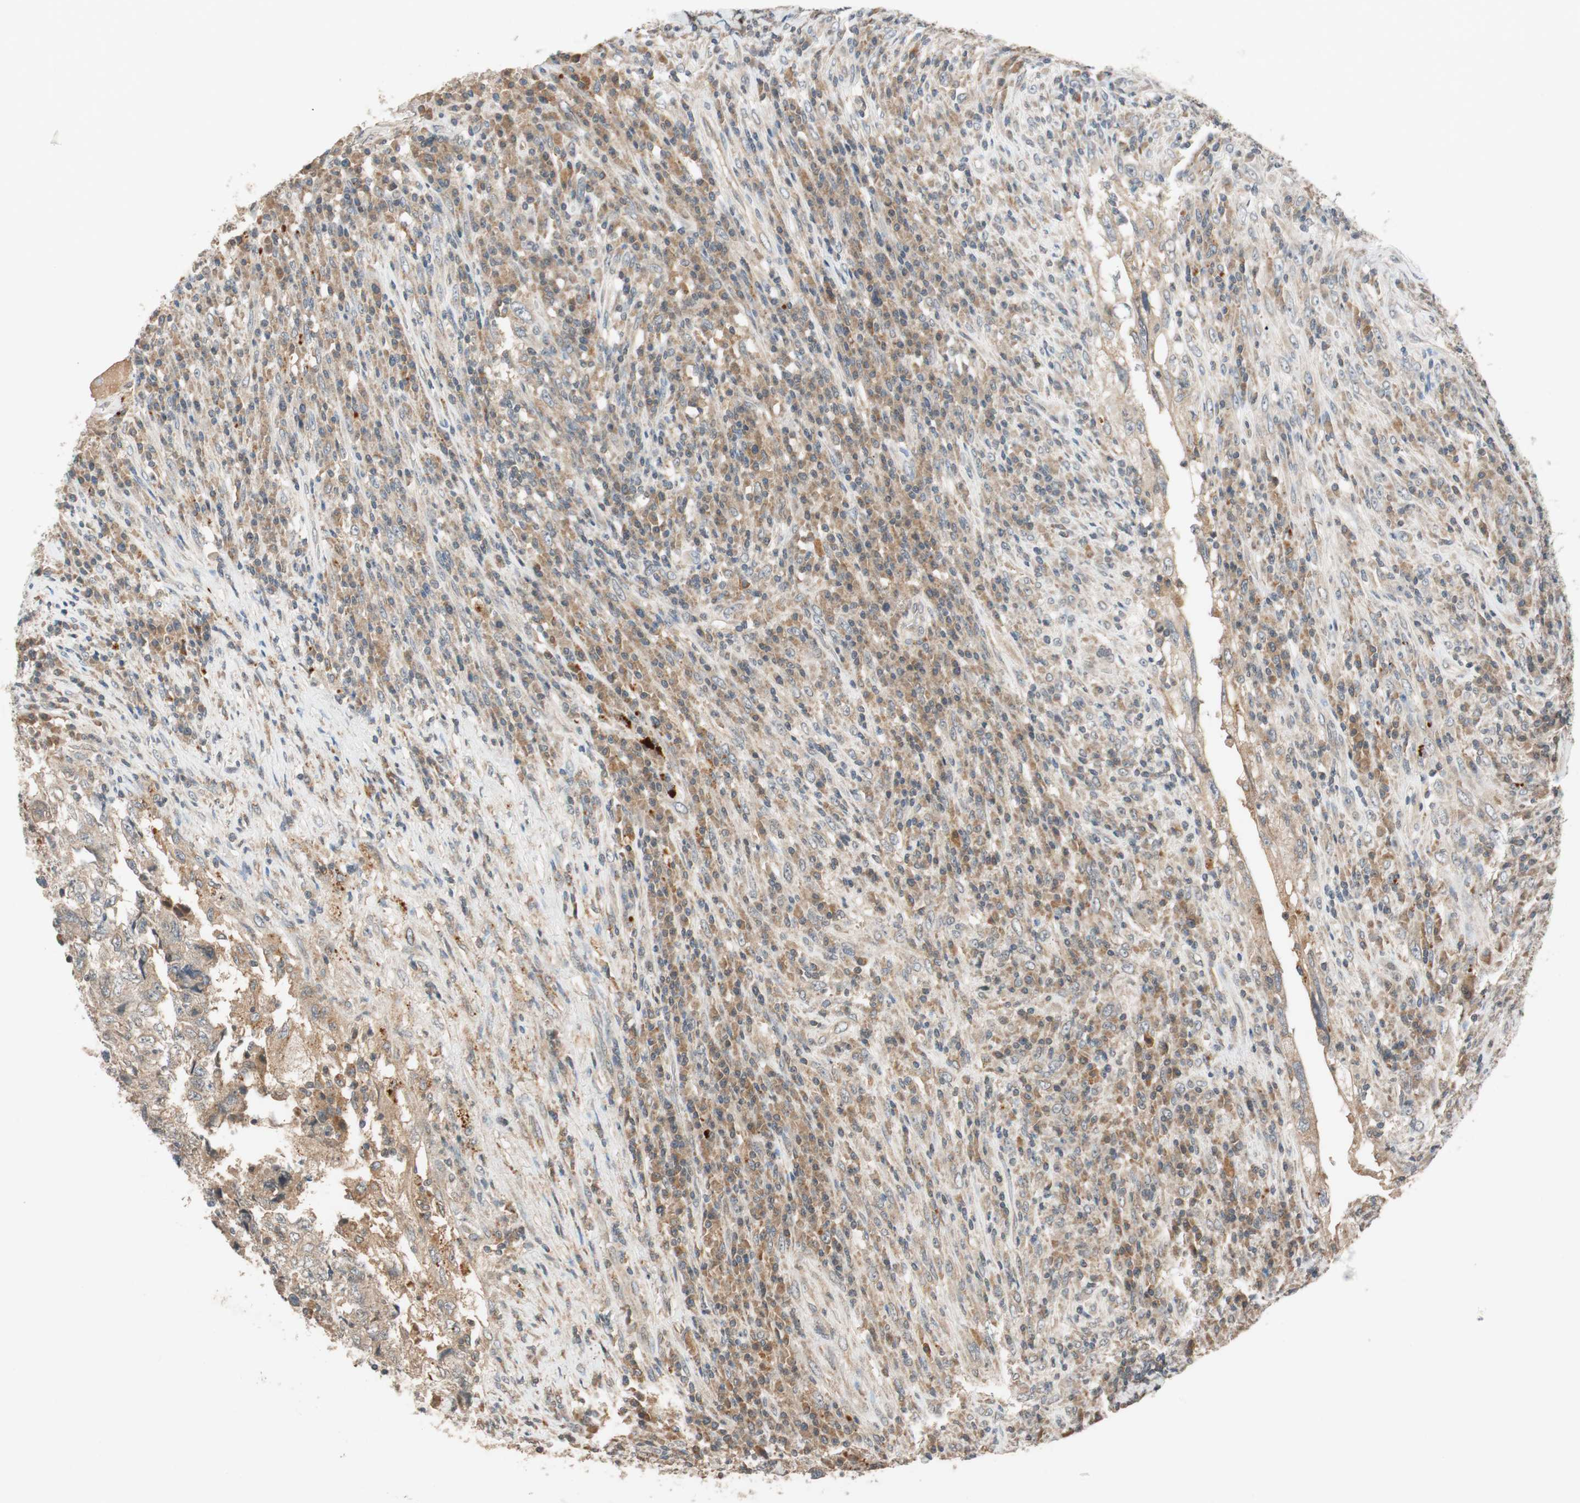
{"staining": {"intensity": "weak", "quantity": ">75%", "location": "cytoplasmic/membranous"}, "tissue": "testis cancer", "cell_type": "Tumor cells", "image_type": "cancer", "snomed": [{"axis": "morphology", "description": "Necrosis, NOS"}, {"axis": "morphology", "description": "Carcinoma, Embryonal, NOS"}, {"axis": "topography", "description": "Testis"}], "caption": "Testis cancer (embryonal carcinoma) stained with immunohistochemistry exhibits weak cytoplasmic/membranous expression in approximately >75% of tumor cells. Nuclei are stained in blue.", "gene": "GLB1", "patient": {"sex": "male", "age": 19}}